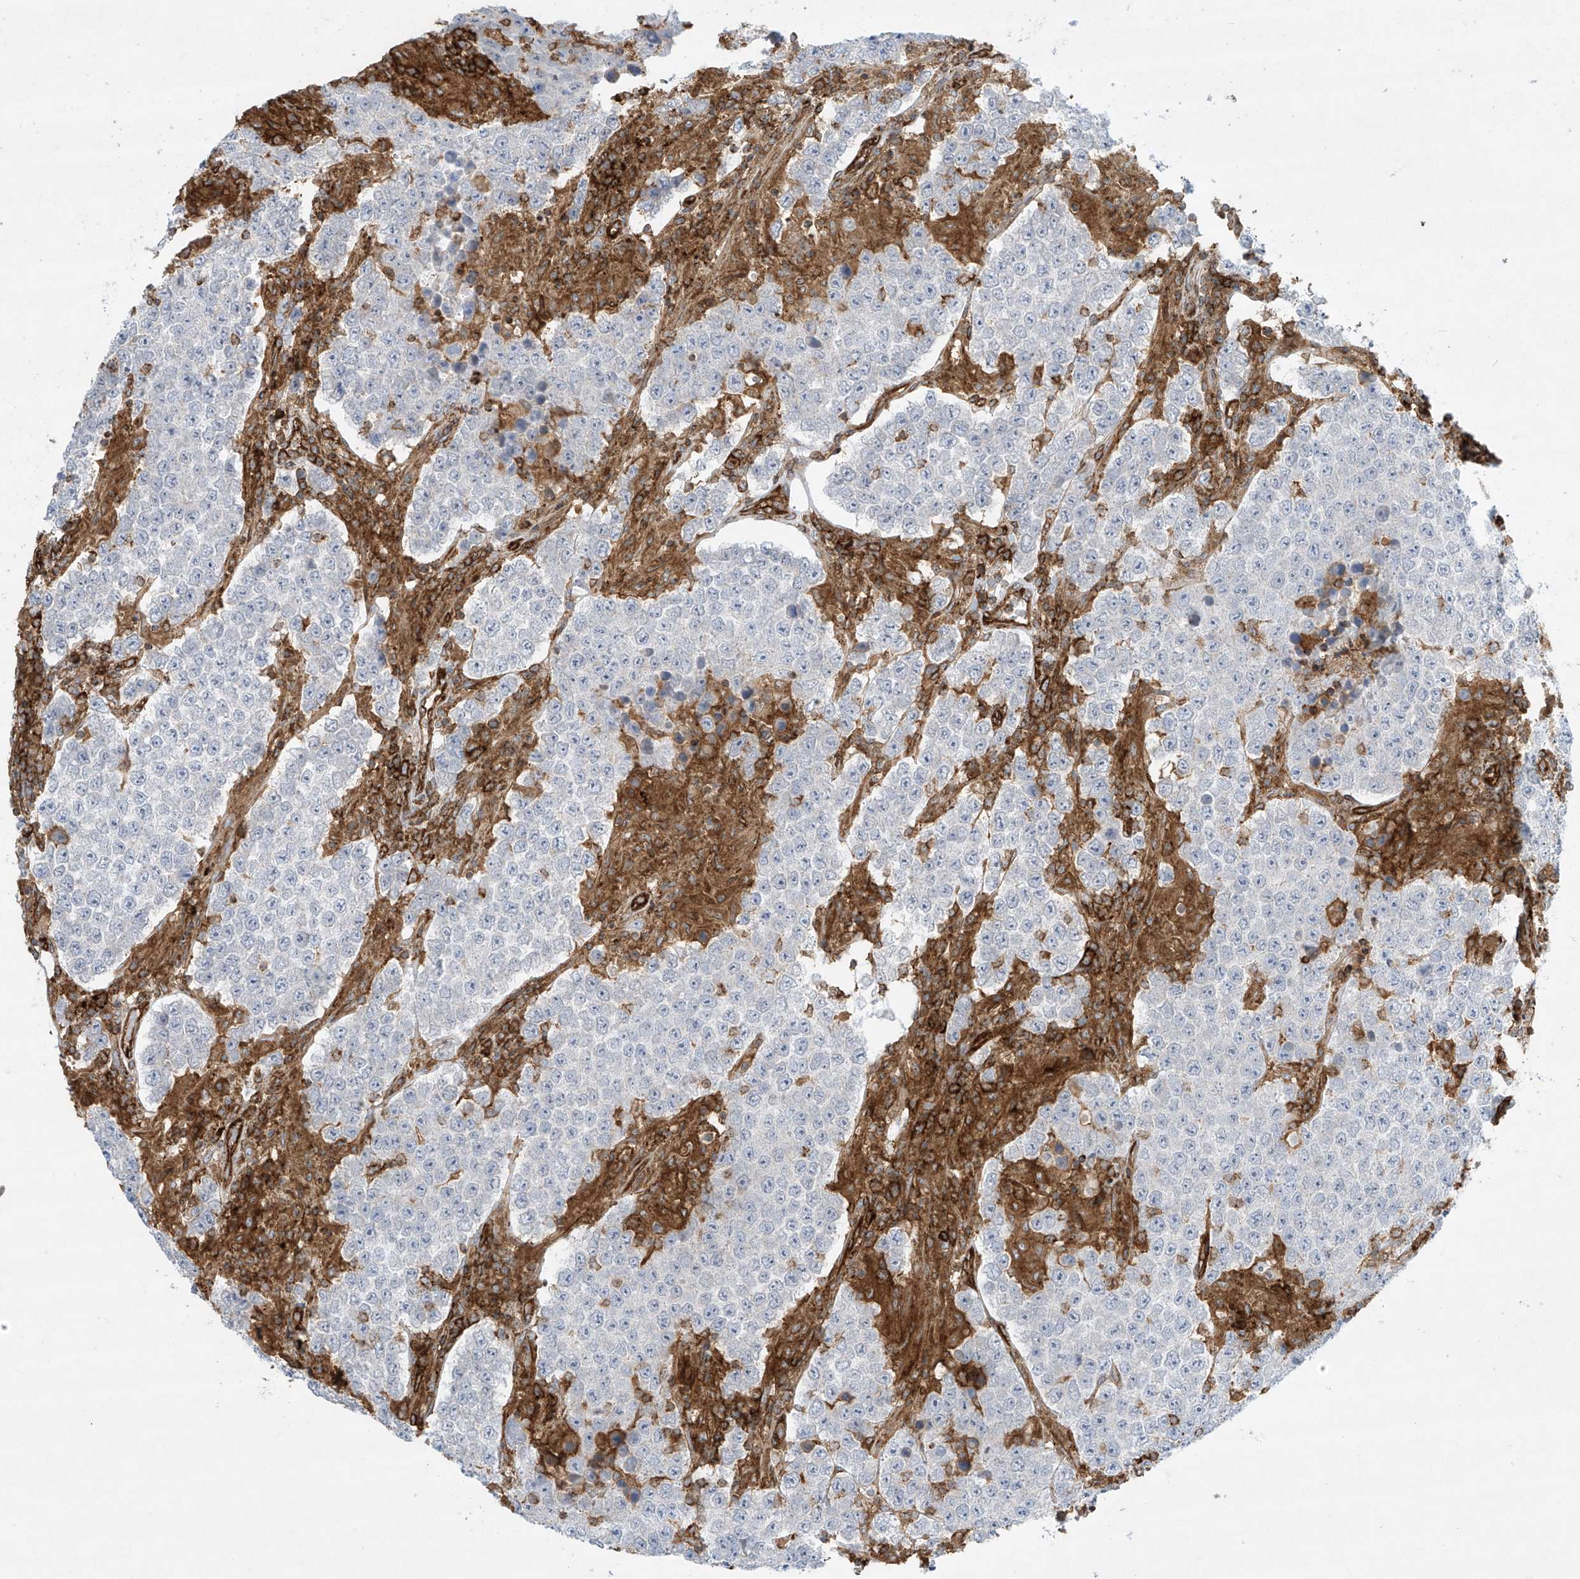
{"staining": {"intensity": "negative", "quantity": "none", "location": "none"}, "tissue": "testis cancer", "cell_type": "Tumor cells", "image_type": "cancer", "snomed": [{"axis": "morphology", "description": "Normal tissue, NOS"}, {"axis": "morphology", "description": "Urothelial carcinoma, High grade"}, {"axis": "morphology", "description": "Seminoma, NOS"}, {"axis": "morphology", "description": "Carcinoma, Embryonal, NOS"}, {"axis": "topography", "description": "Urinary bladder"}, {"axis": "topography", "description": "Testis"}], "caption": "Human testis seminoma stained for a protein using immunohistochemistry (IHC) demonstrates no expression in tumor cells.", "gene": "HLA-E", "patient": {"sex": "male", "age": 41}}